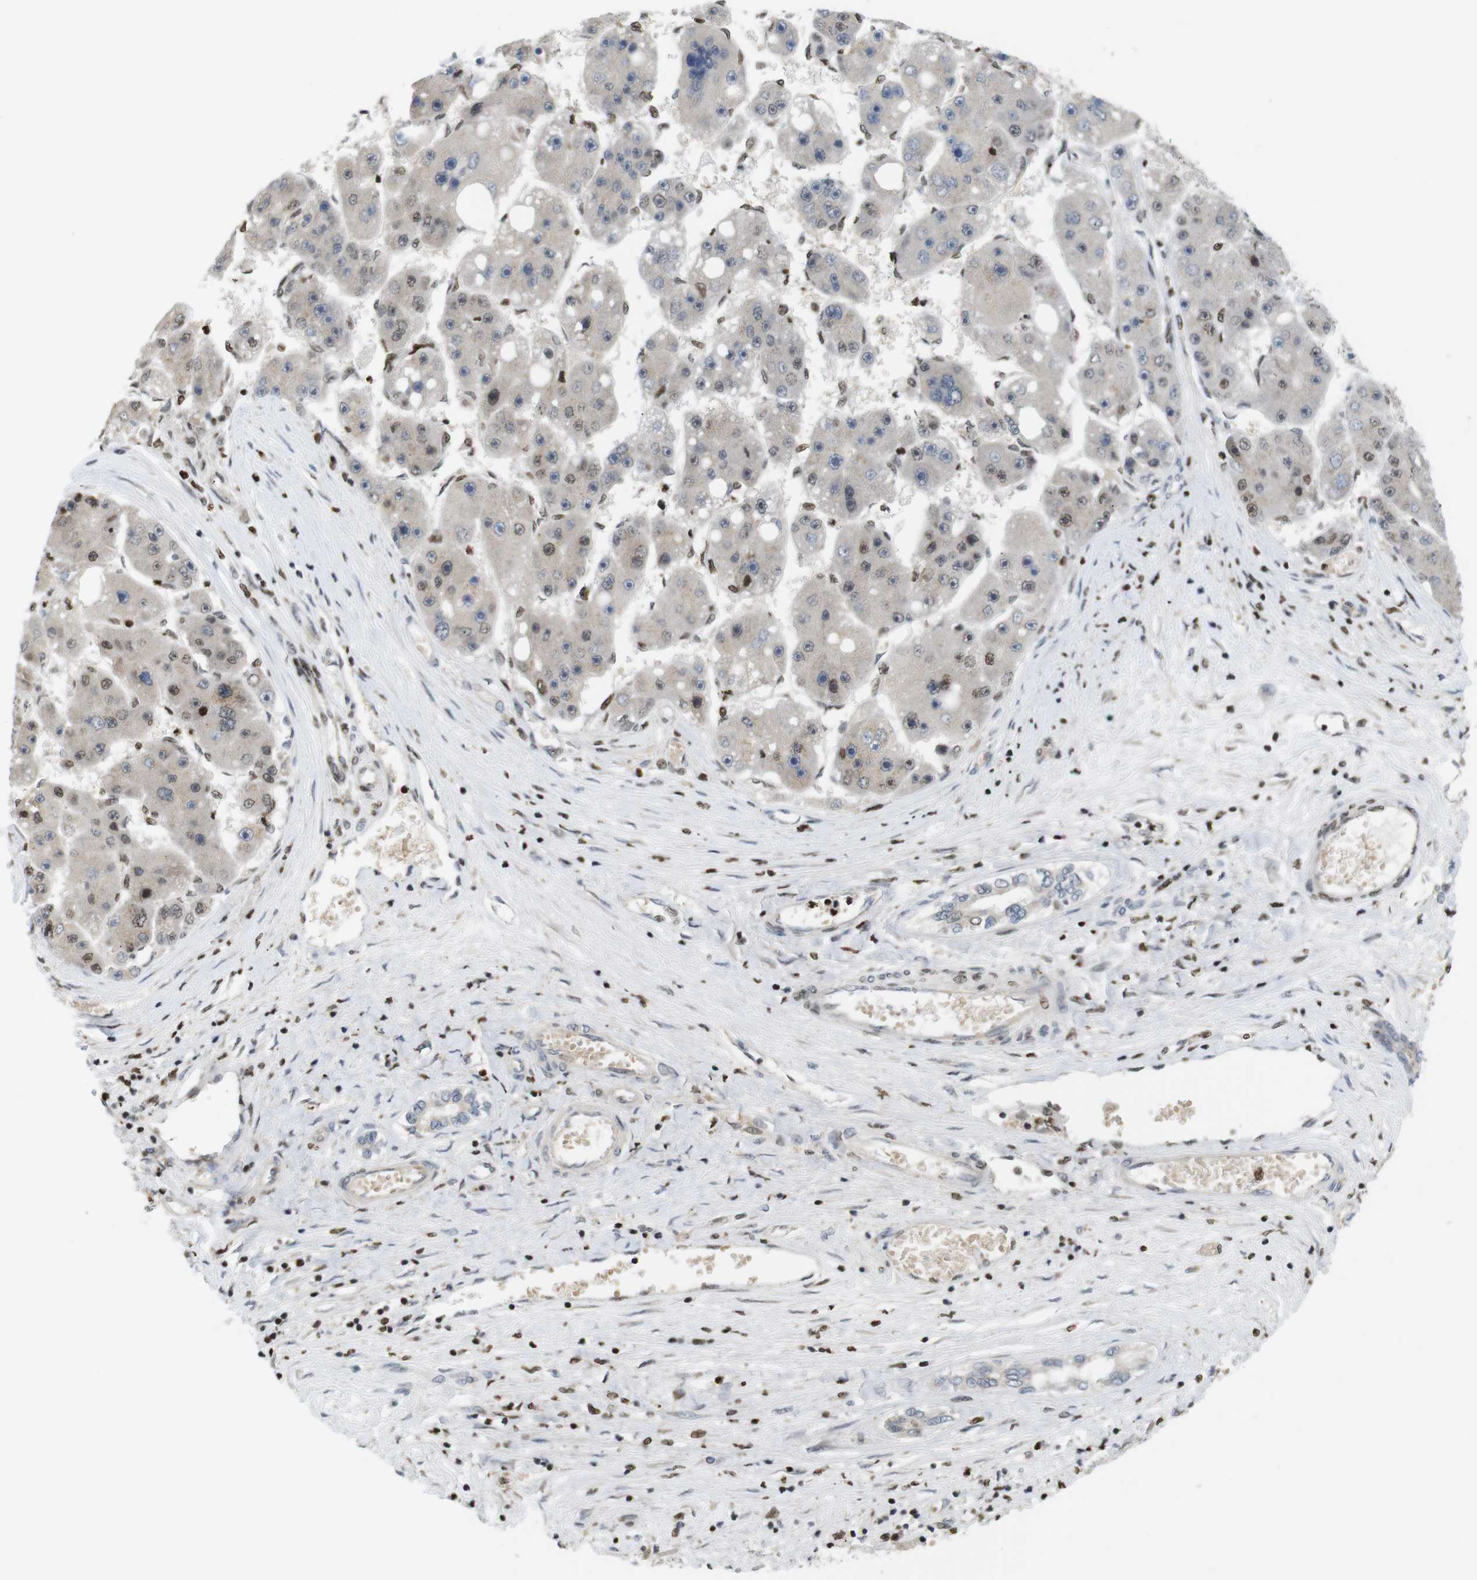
{"staining": {"intensity": "moderate", "quantity": "25%-75%", "location": "cytoplasmic/membranous,nuclear"}, "tissue": "liver cancer", "cell_type": "Tumor cells", "image_type": "cancer", "snomed": [{"axis": "morphology", "description": "Carcinoma, Hepatocellular, NOS"}, {"axis": "topography", "description": "Liver"}], "caption": "Liver cancer (hepatocellular carcinoma) tissue demonstrates moderate cytoplasmic/membranous and nuclear expression in about 25%-75% of tumor cells", "gene": "MBD1", "patient": {"sex": "female", "age": 61}}